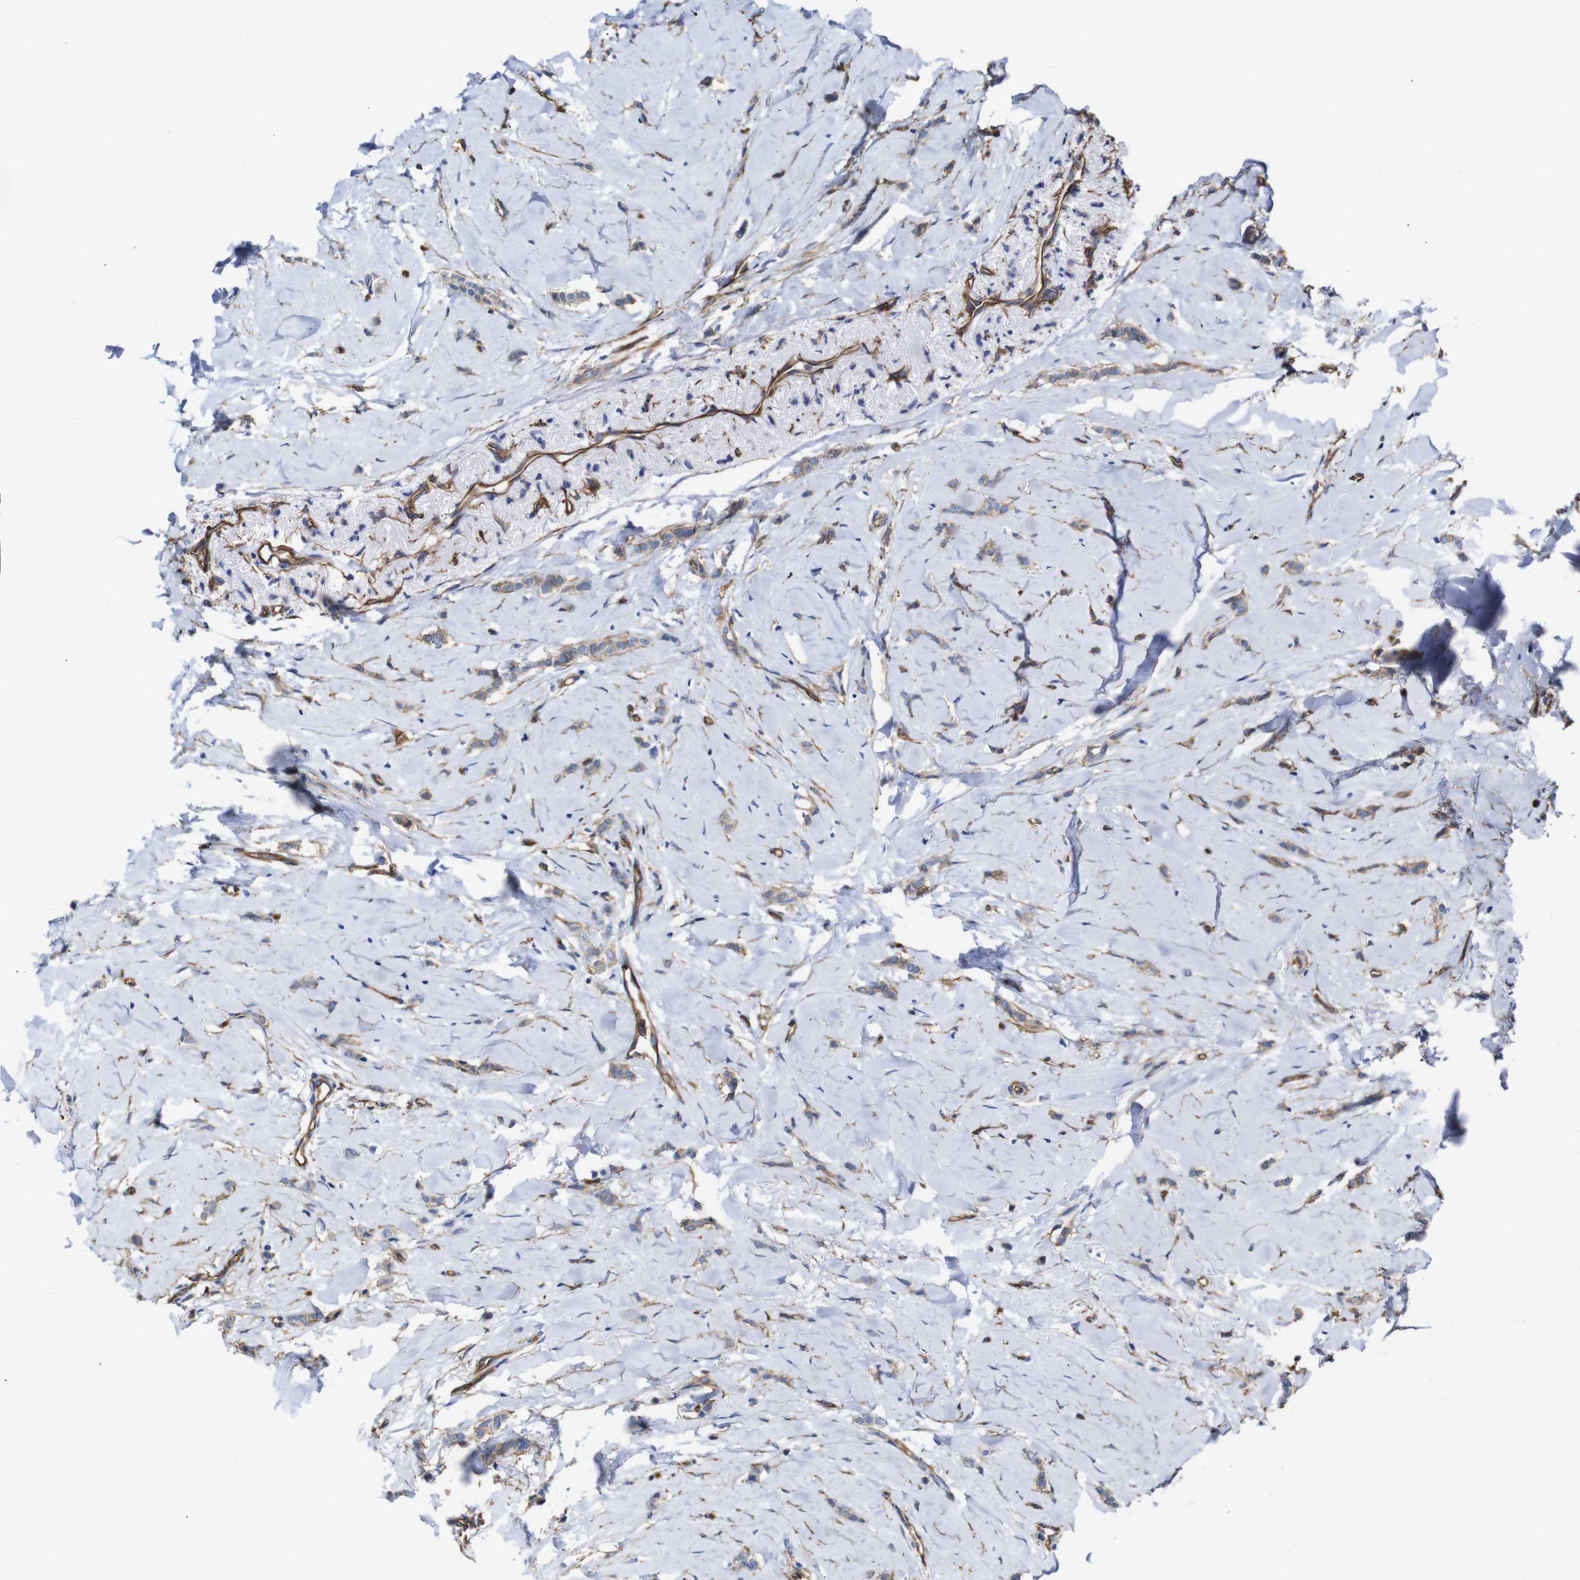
{"staining": {"intensity": "weak", "quantity": ">75%", "location": "cytoplasmic/membranous"}, "tissue": "breast cancer", "cell_type": "Tumor cells", "image_type": "cancer", "snomed": [{"axis": "morphology", "description": "Lobular carcinoma"}, {"axis": "topography", "description": "Skin"}, {"axis": "topography", "description": "Breast"}], "caption": "Brown immunohistochemical staining in lobular carcinoma (breast) reveals weak cytoplasmic/membranous staining in approximately >75% of tumor cells.", "gene": "SPTBN1", "patient": {"sex": "female", "age": 46}}